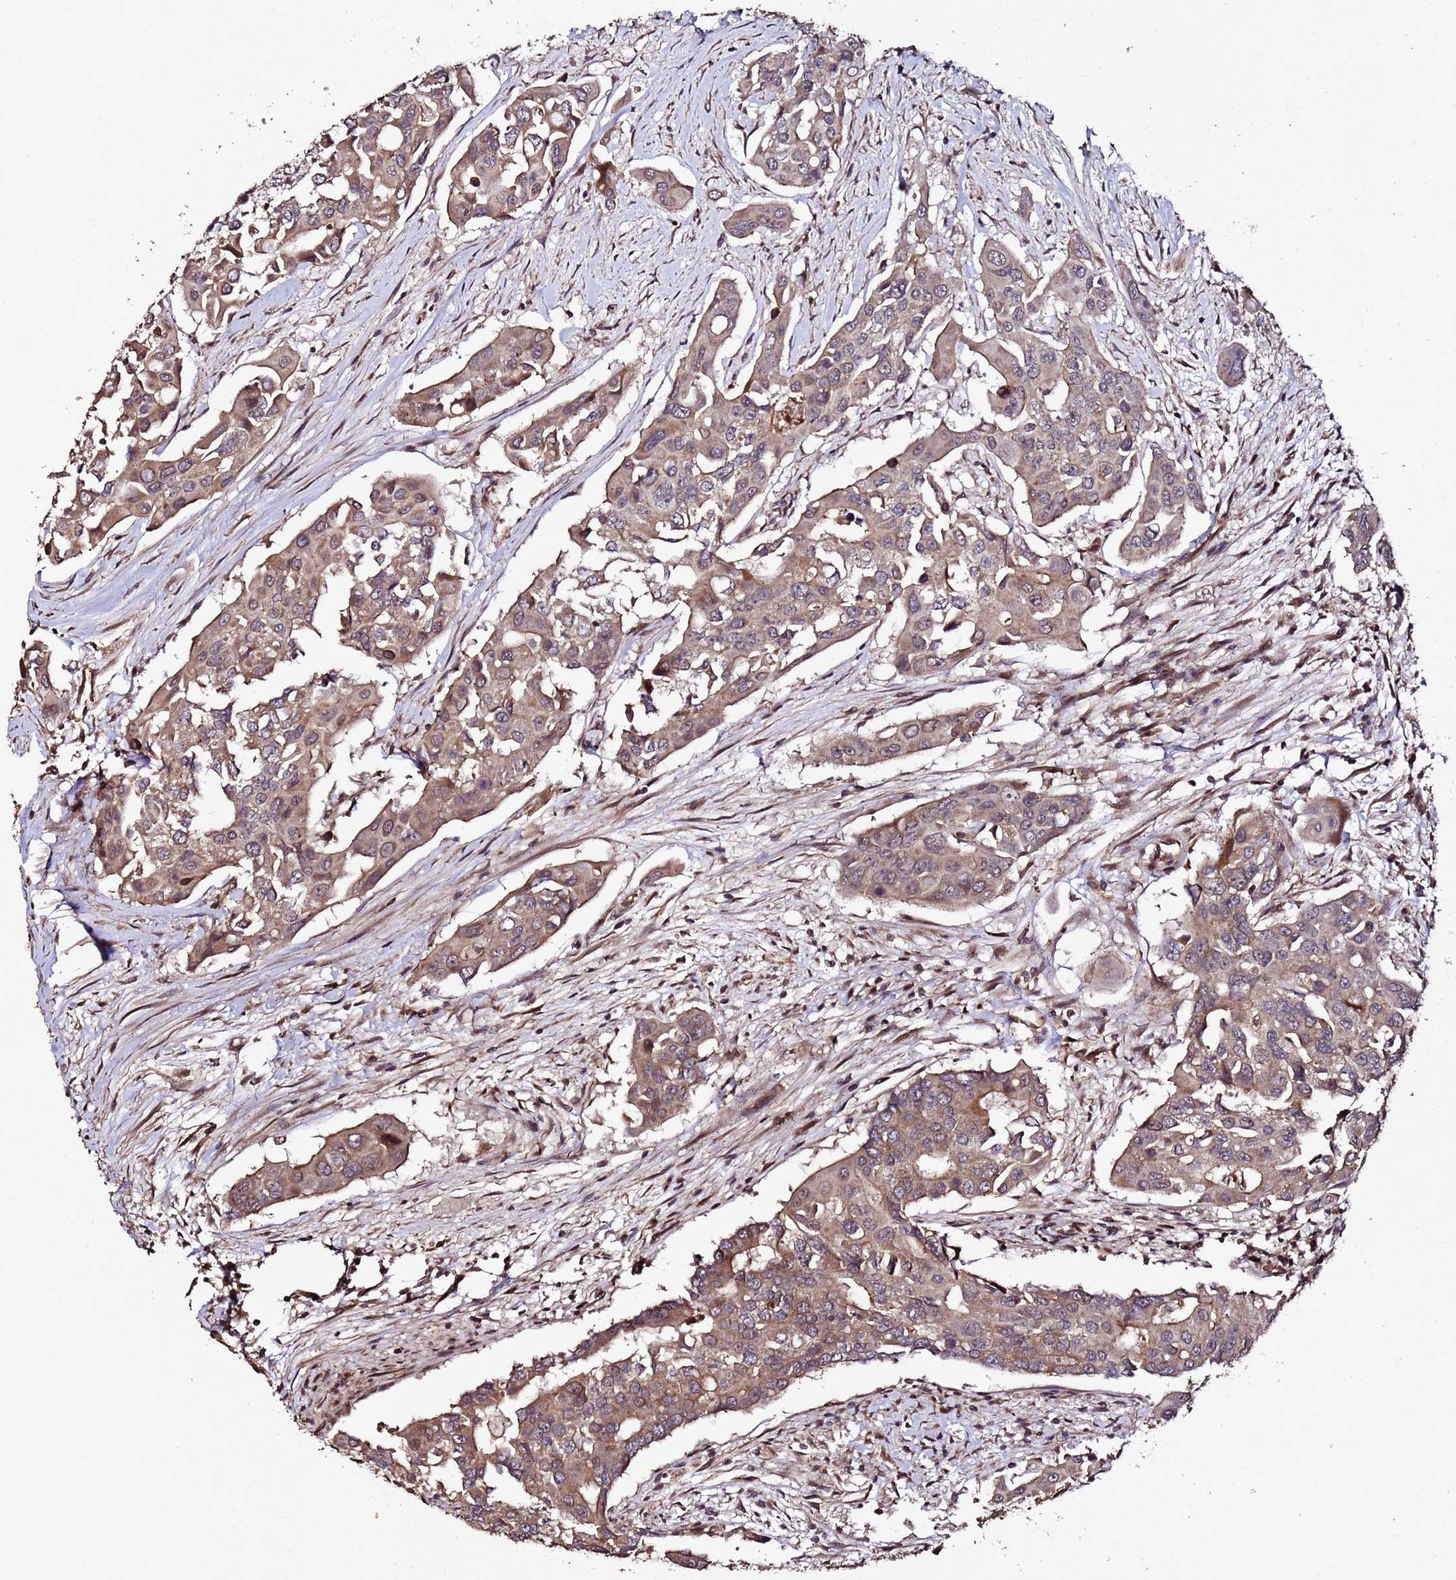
{"staining": {"intensity": "moderate", "quantity": ">75%", "location": "cytoplasmic/membranous"}, "tissue": "colorectal cancer", "cell_type": "Tumor cells", "image_type": "cancer", "snomed": [{"axis": "morphology", "description": "Adenocarcinoma, NOS"}, {"axis": "topography", "description": "Colon"}], "caption": "Colorectal cancer stained for a protein reveals moderate cytoplasmic/membranous positivity in tumor cells.", "gene": "PRODH", "patient": {"sex": "male", "age": 77}}